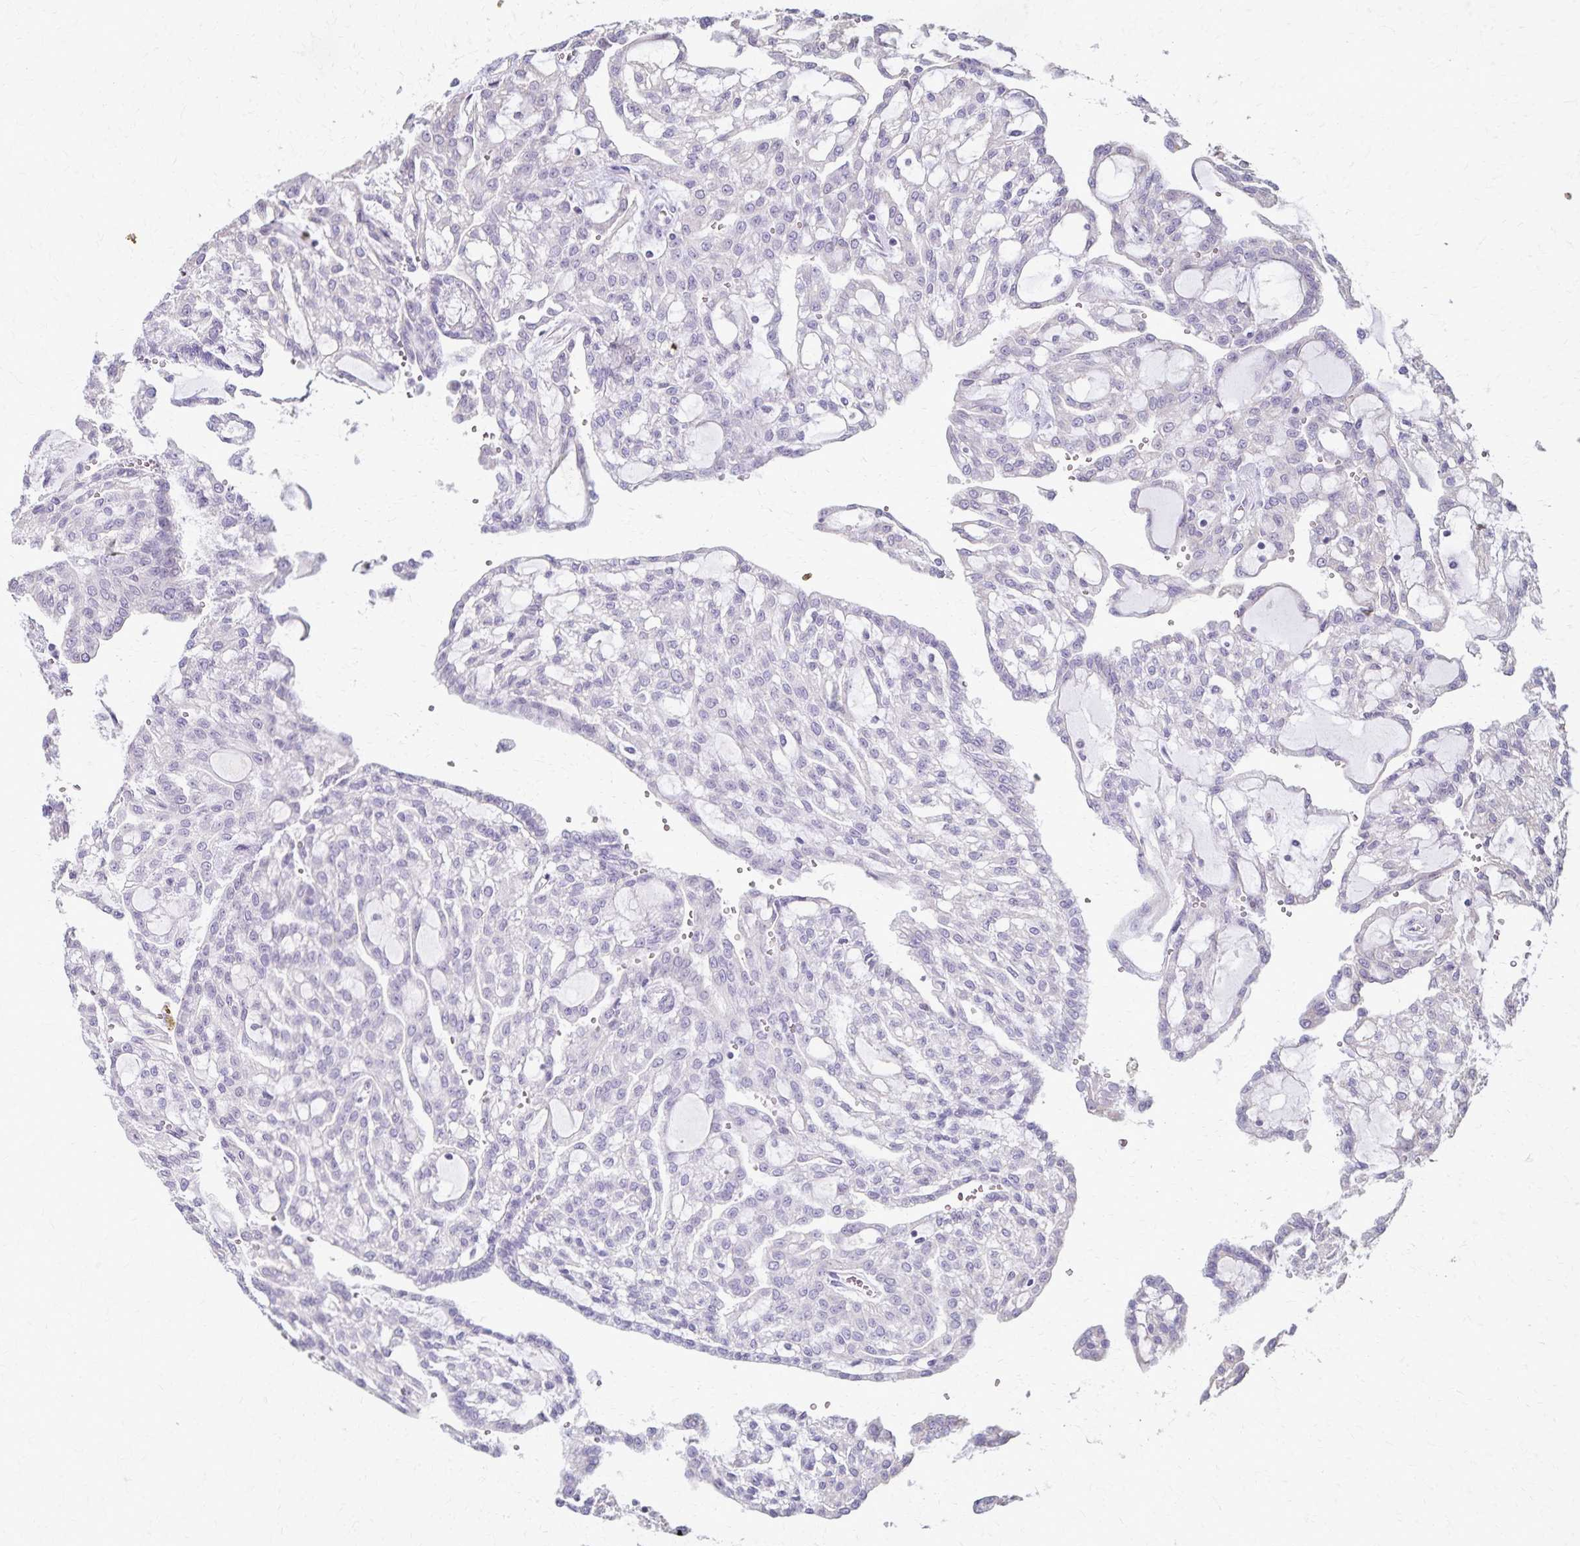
{"staining": {"intensity": "negative", "quantity": "none", "location": "none"}, "tissue": "renal cancer", "cell_type": "Tumor cells", "image_type": "cancer", "snomed": [{"axis": "morphology", "description": "Adenocarcinoma, NOS"}, {"axis": "topography", "description": "Kidney"}], "caption": "DAB immunohistochemical staining of human adenocarcinoma (renal) reveals no significant staining in tumor cells.", "gene": "KISS1", "patient": {"sex": "male", "age": 63}}